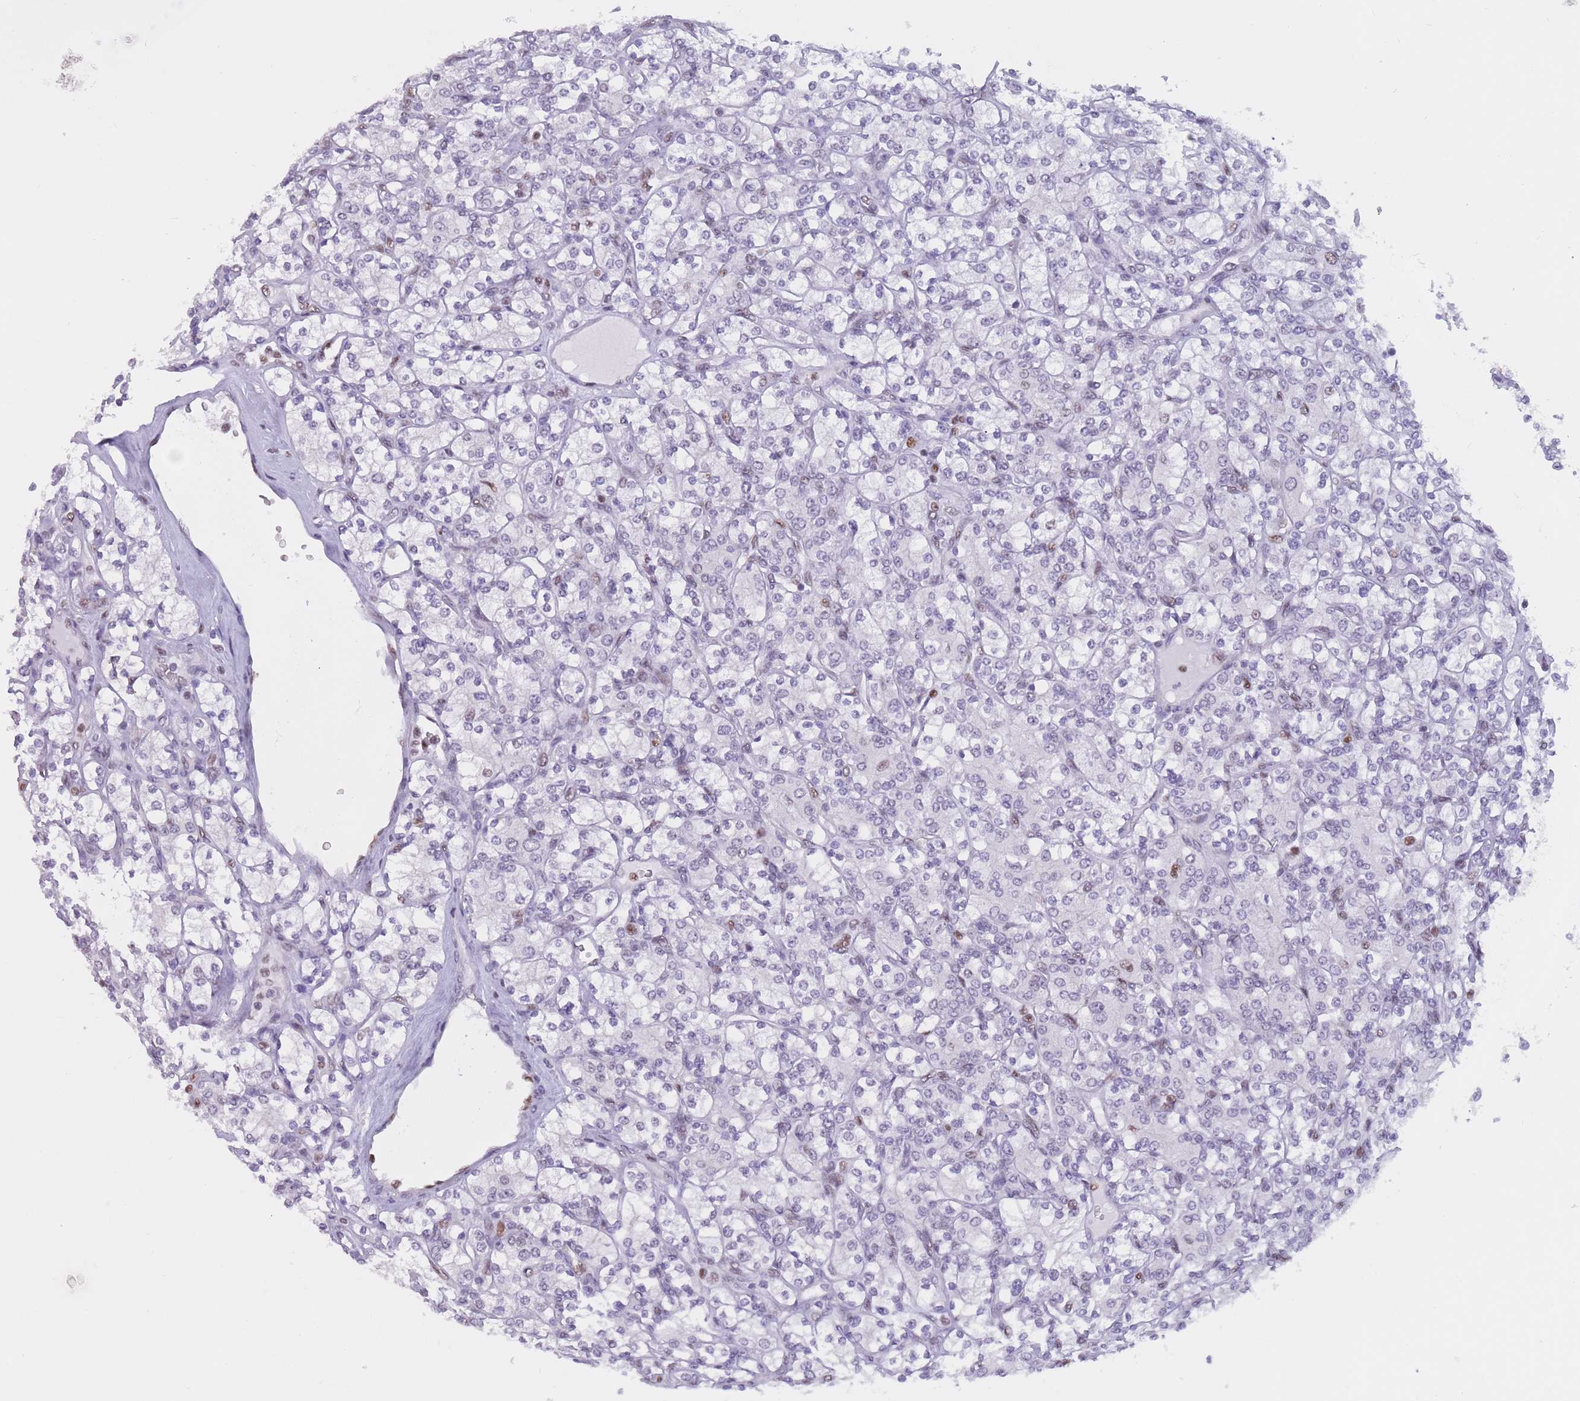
{"staining": {"intensity": "negative", "quantity": "none", "location": "none"}, "tissue": "renal cancer", "cell_type": "Tumor cells", "image_type": "cancer", "snomed": [{"axis": "morphology", "description": "Adenocarcinoma, NOS"}, {"axis": "topography", "description": "Kidney"}], "caption": "Tumor cells show no significant staining in renal cancer.", "gene": "NASP", "patient": {"sex": "male", "age": 77}}